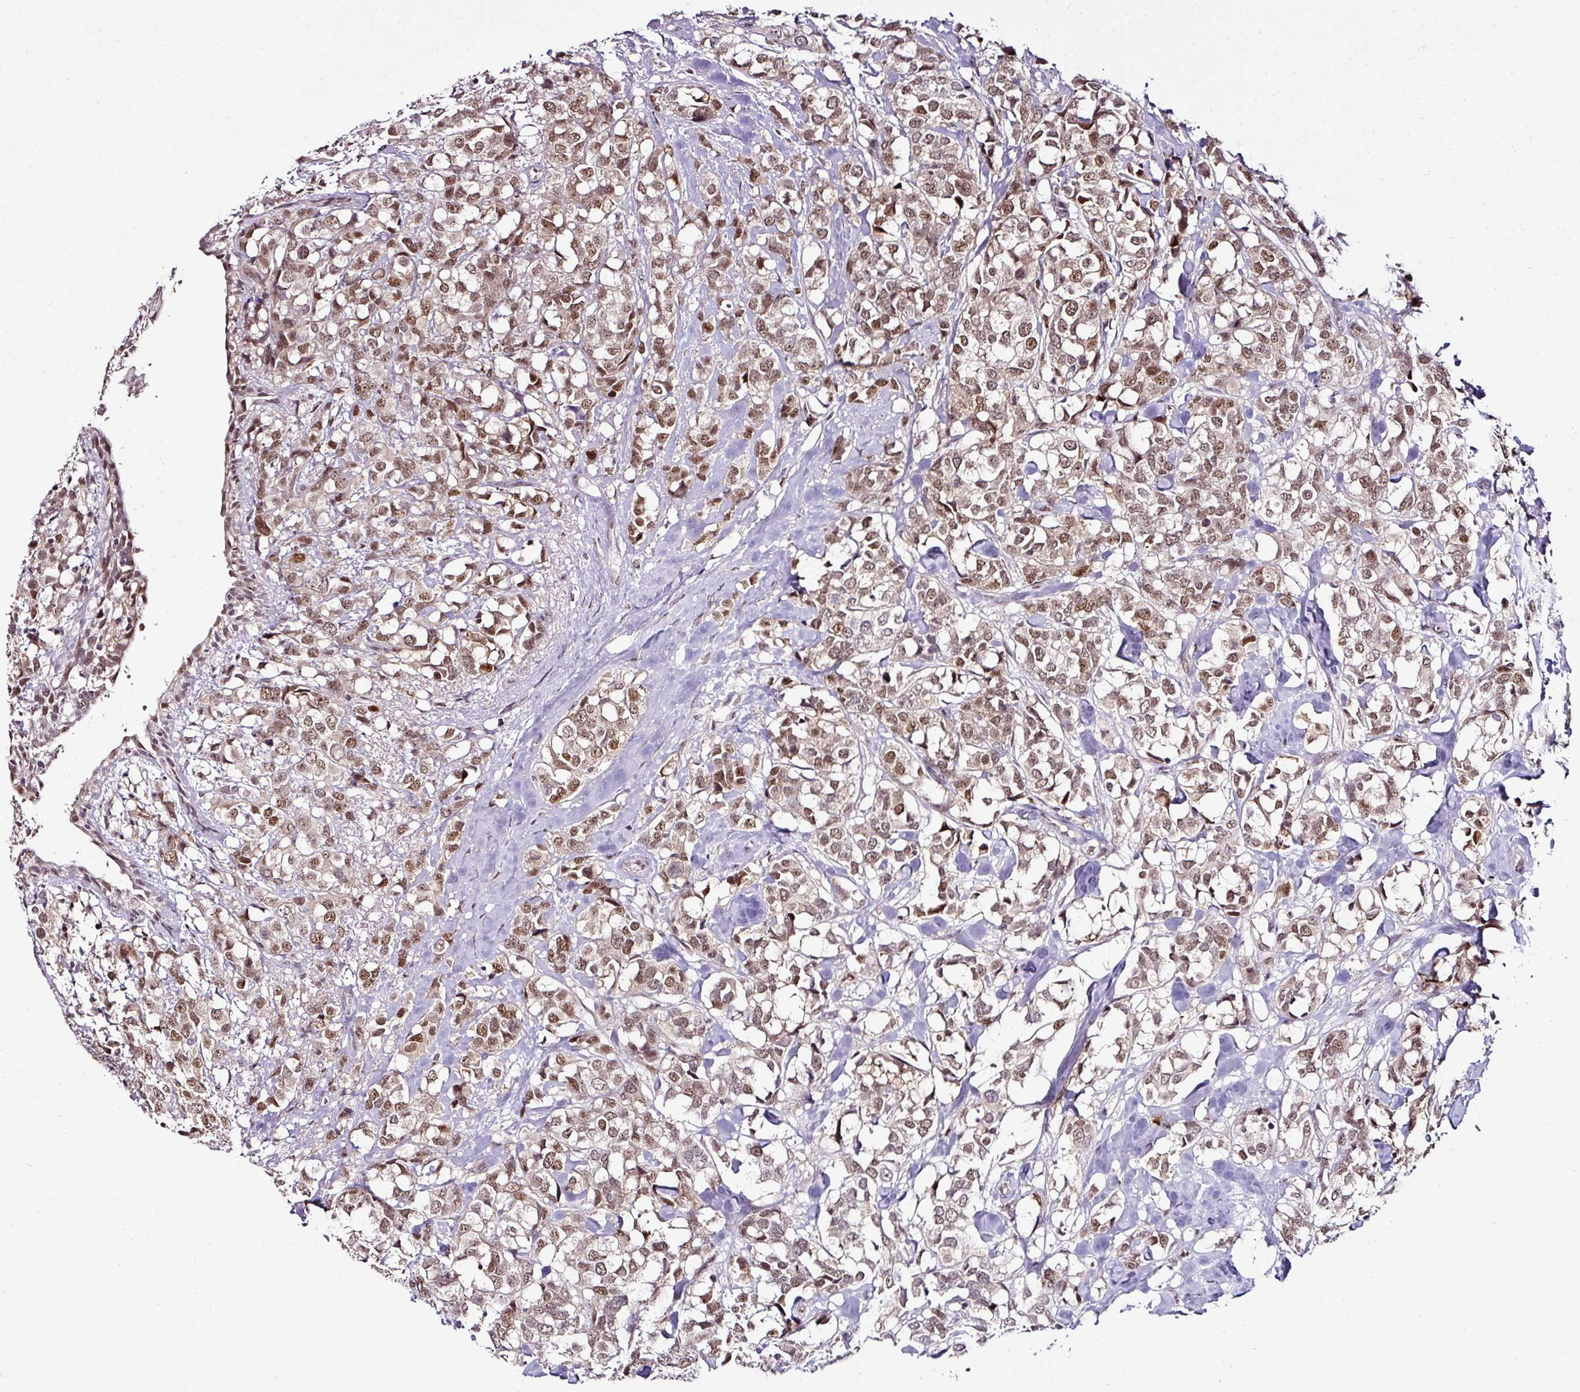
{"staining": {"intensity": "moderate", "quantity": ">75%", "location": "nuclear"}, "tissue": "breast cancer", "cell_type": "Tumor cells", "image_type": "cancer", "snomed": [{"axis": "morphology", "description": "Lobular carcinoma"}, {"axis": "topography", "description": "Breast"}], "caption": "Immunohistochemical staining of breast cancer (lobular carcinoma) shows medium levels of moderate nuclear expression in about >75% of tumor cells. (IHC, brightfield microscopy, high magnification).", "gene": "KLF16", "patient": {"sex": "female", "age": 59}}